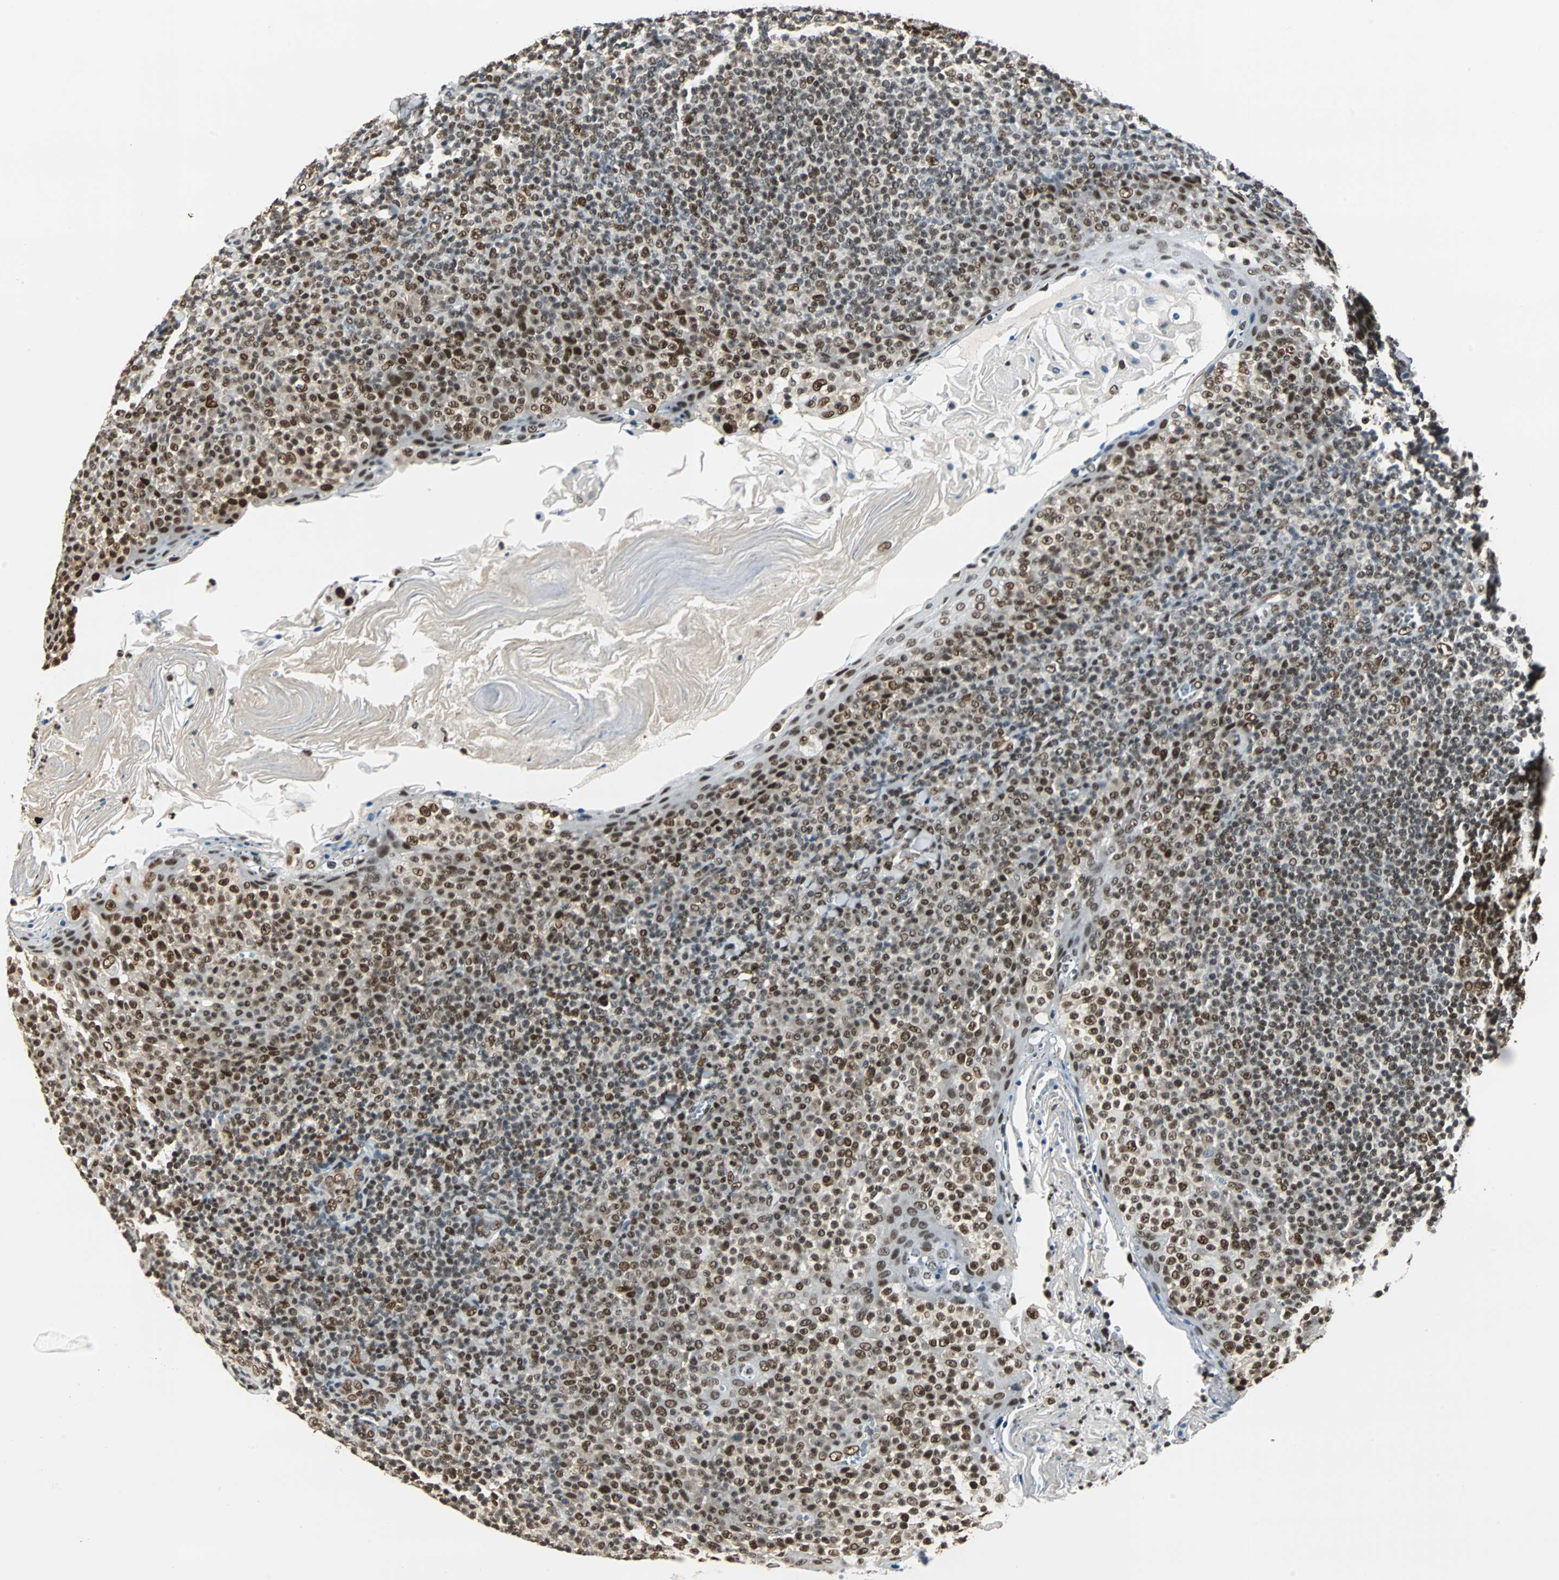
{"staining": {"intensity": "strong", "quantity": ">75%", "location": "cytoplasmic/membranous,nuclear"}, "tissue": "tonsil", "cell_type": "Germinal center cells", "image_type": "normal", "snomed": [{"axis": "morphology", "description": "Normal tissue, NOS"}, {"axis": "topography", "description": "Tonsil"}], "caption": "Tonsil stained with IHC demonstrates strong cytoplasmic/membranous,nuclear expression in about >75% of germinal center cells.", "gene": "XRCC4", "patient": {"sex": "male", "age": 31}}